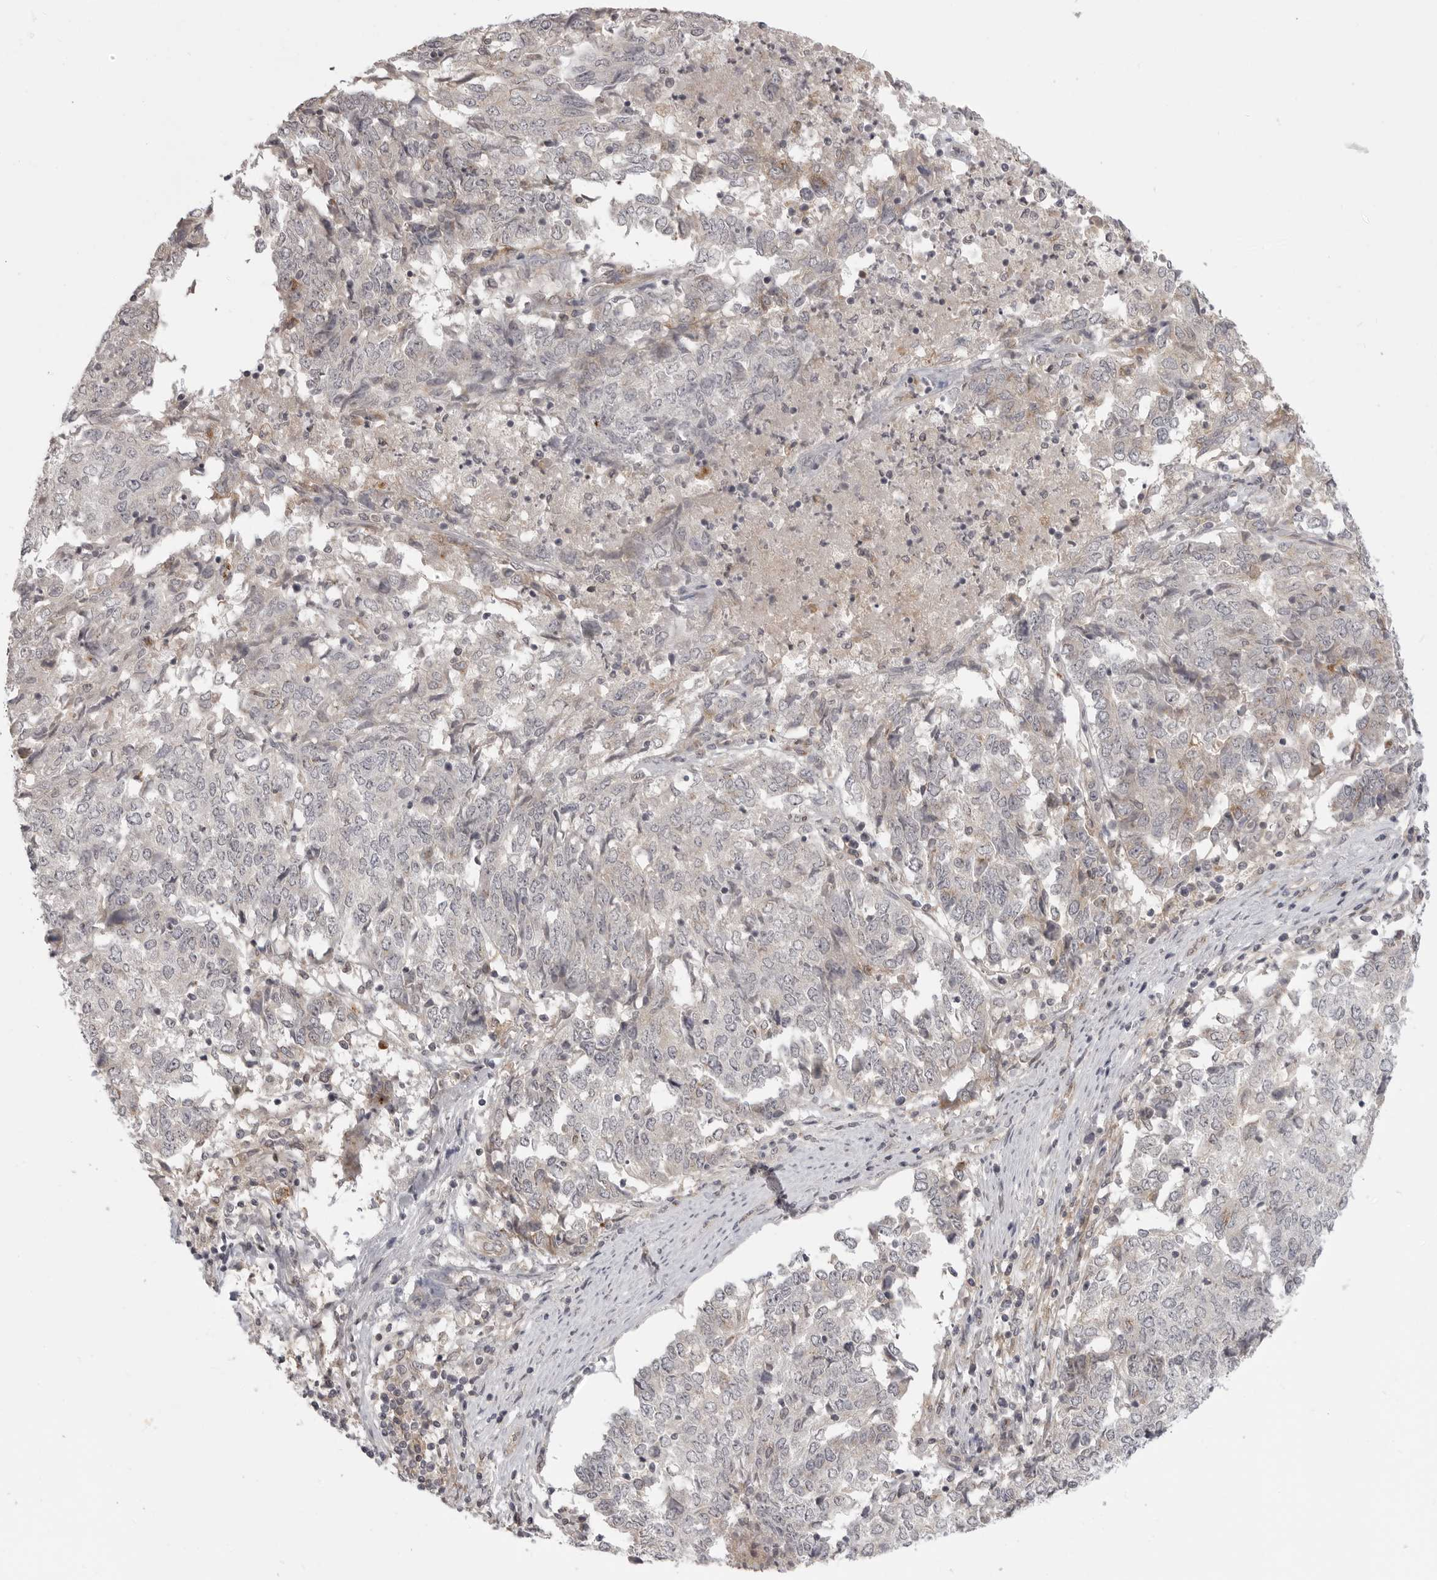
{"staining": {"intensity": "negative", "quantity": "none", "location": "none"}, "tissue": "endometrial cancer", "cell_type": "Tumor cells", "image_type": "cancer", "snomed": [{"axis": "morphology", "description": "Adenocarcinoma, NOS"}, {"axis": "topography", "description": "Endometrium"}], "caption": "Immunohistochemistry (IHC) histopathology image of neoplastic tissue: adenocarcinoma (endometrial) stained with DAB displays no significant protein positivity in tumor cells.", "gene": "IFNGR1", "patient": {"sex": "female", "age": 80}}